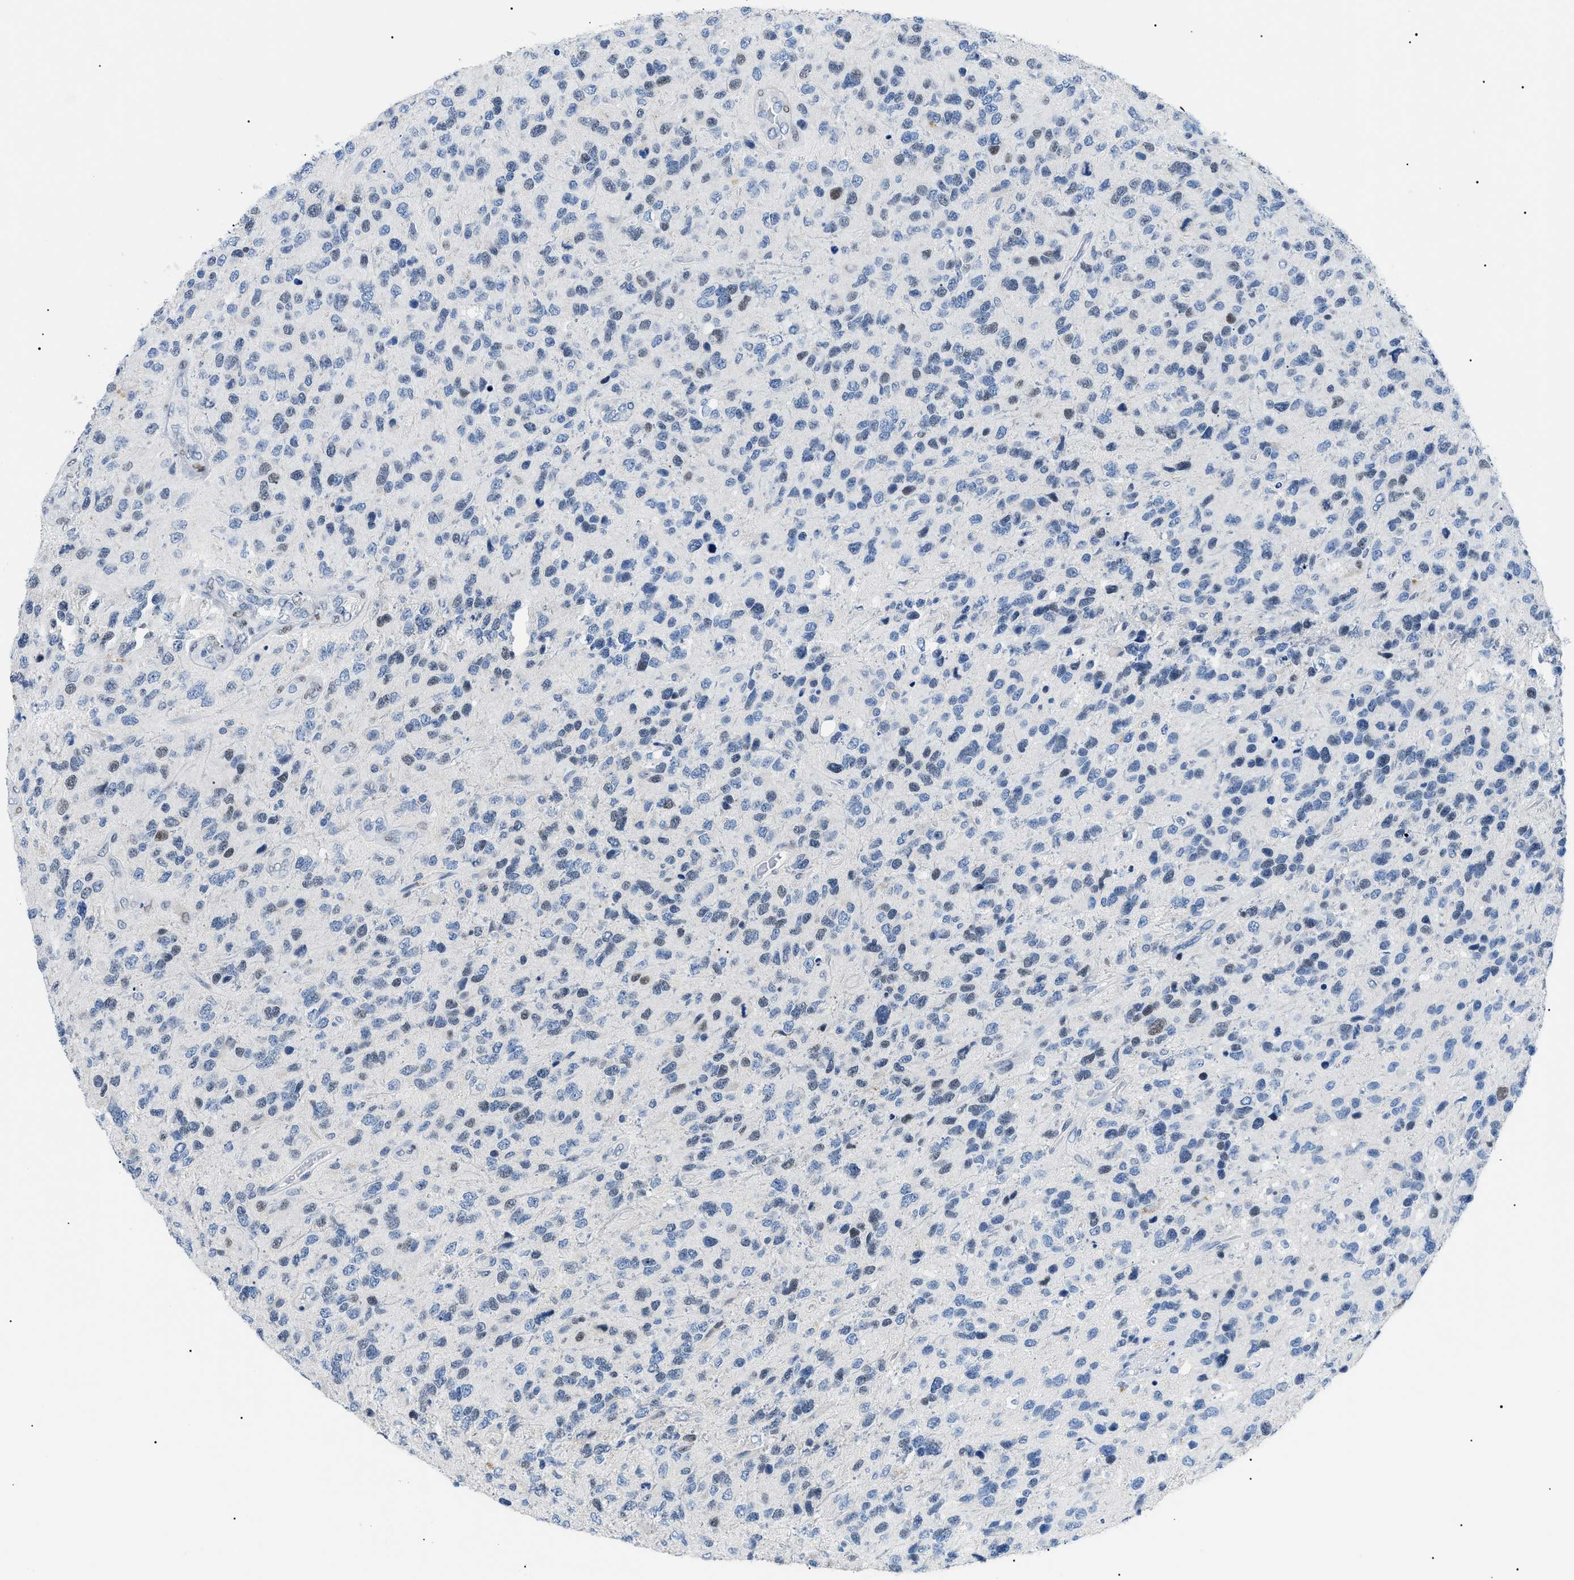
{"staining": {"intensity": "weak", "quantity": "<25%", "location": "nuclear"}, "tissue": "glioma", "cell_type": "Tumor cells", "image_type": "cancer", "snomed": [{"axis": "morphology", "description": "Glioma, malignant, High grade"}, {"axis": "topography", "description": "Brain"}], "caption": "A histopathology image of high-grade glioma (malignant) stained for a protein shows no brown staining in tumor cells. (DAB (3,3'-diaminobenzidine) immunohistochemistry (IHC) with hematoxylin counter stain).", "gene": "SMARCC1", "patient": {"sex": "female", "age": 58}}